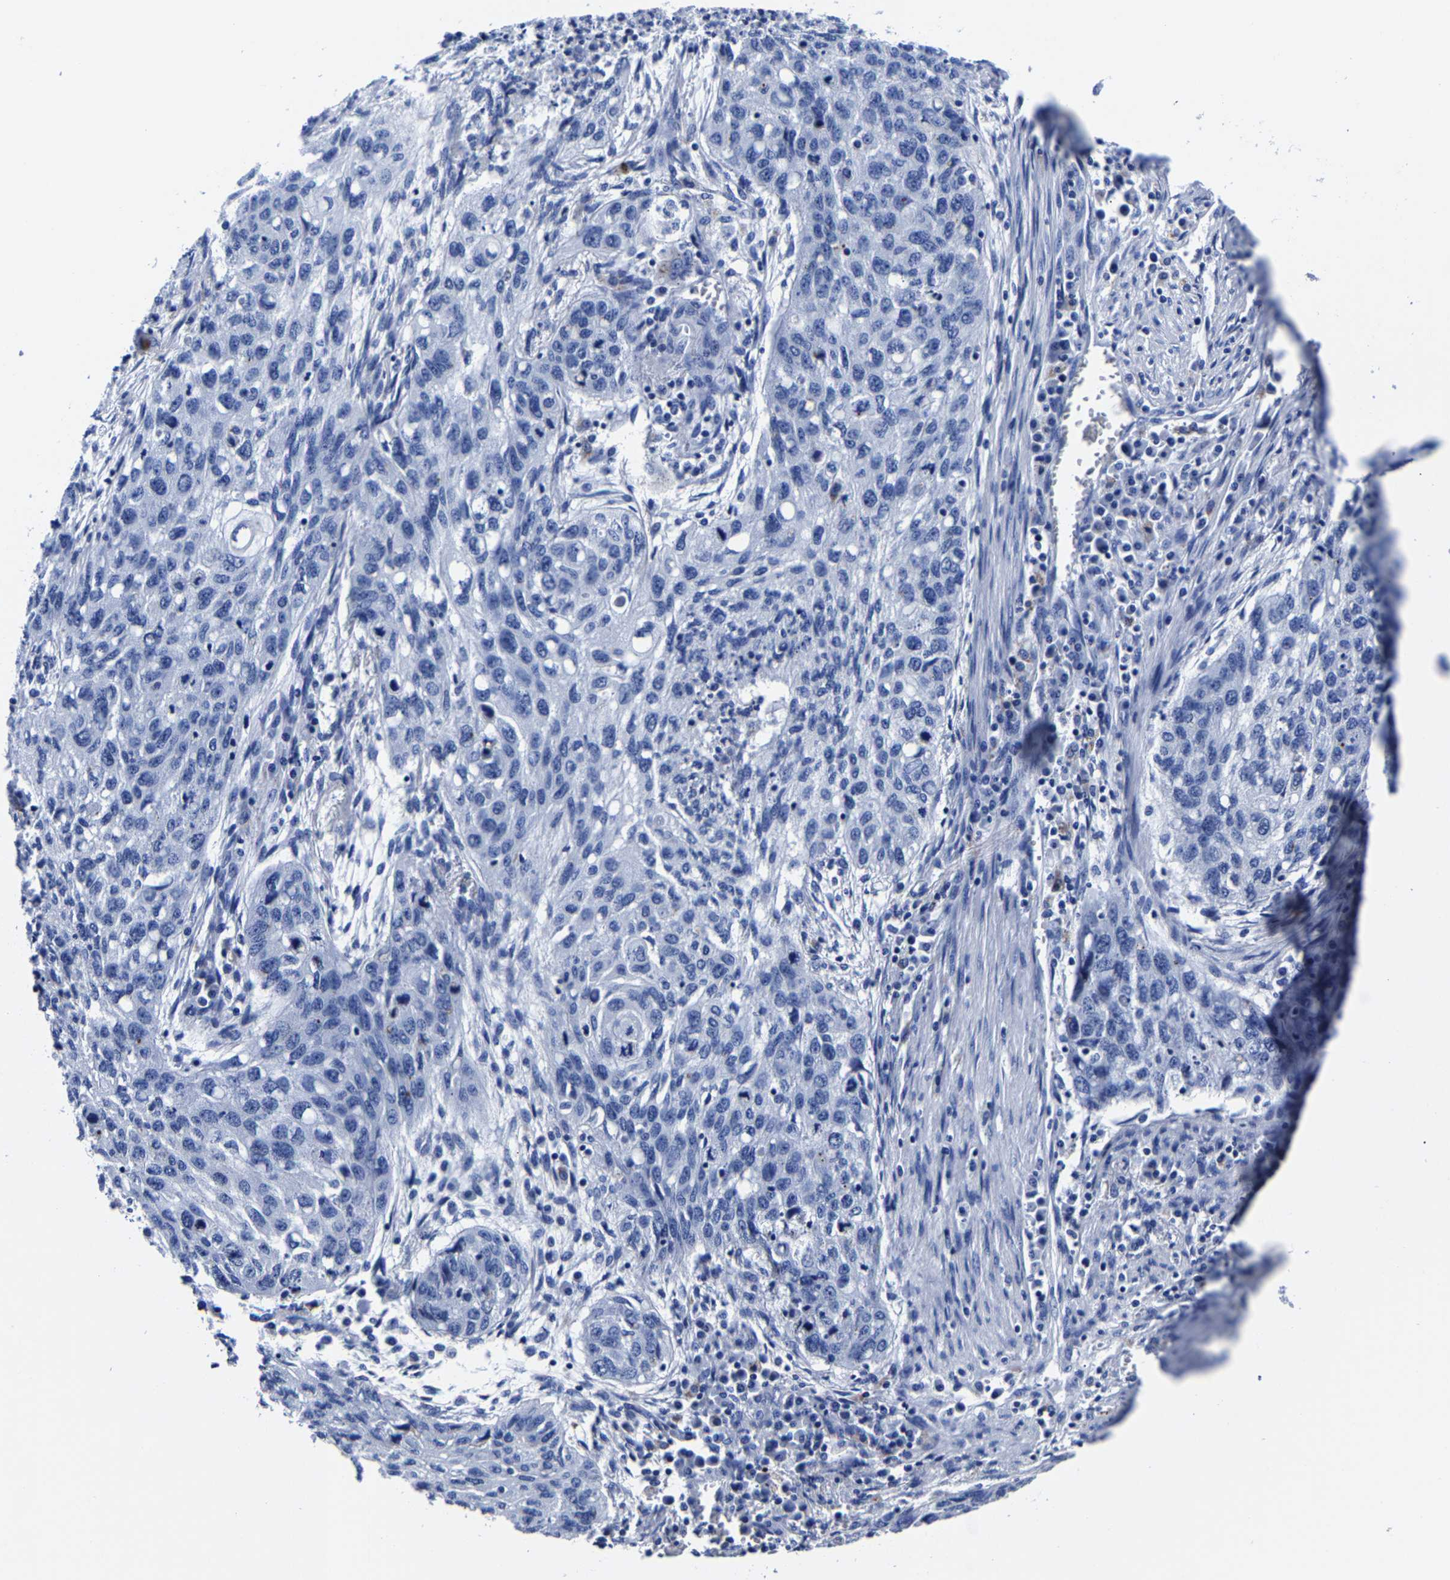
{"staining": {"intensity": "negative", "quantity": "none", "location": "none"}, "tissue": "lung cancer", "cell_type": "Tumor cells", "image_type": "cancer", "snomed": [{"axis": "morphology", "description": "Squamous cell carcinoma, NOS"}, {"axis": "topography", "description": "Lung"}], "caption": "Tumor cells show no significant staining in squamous cell carcinoma (lung).", "gene": "CPA2", "patient": {"sex": "female", "age": 63}}